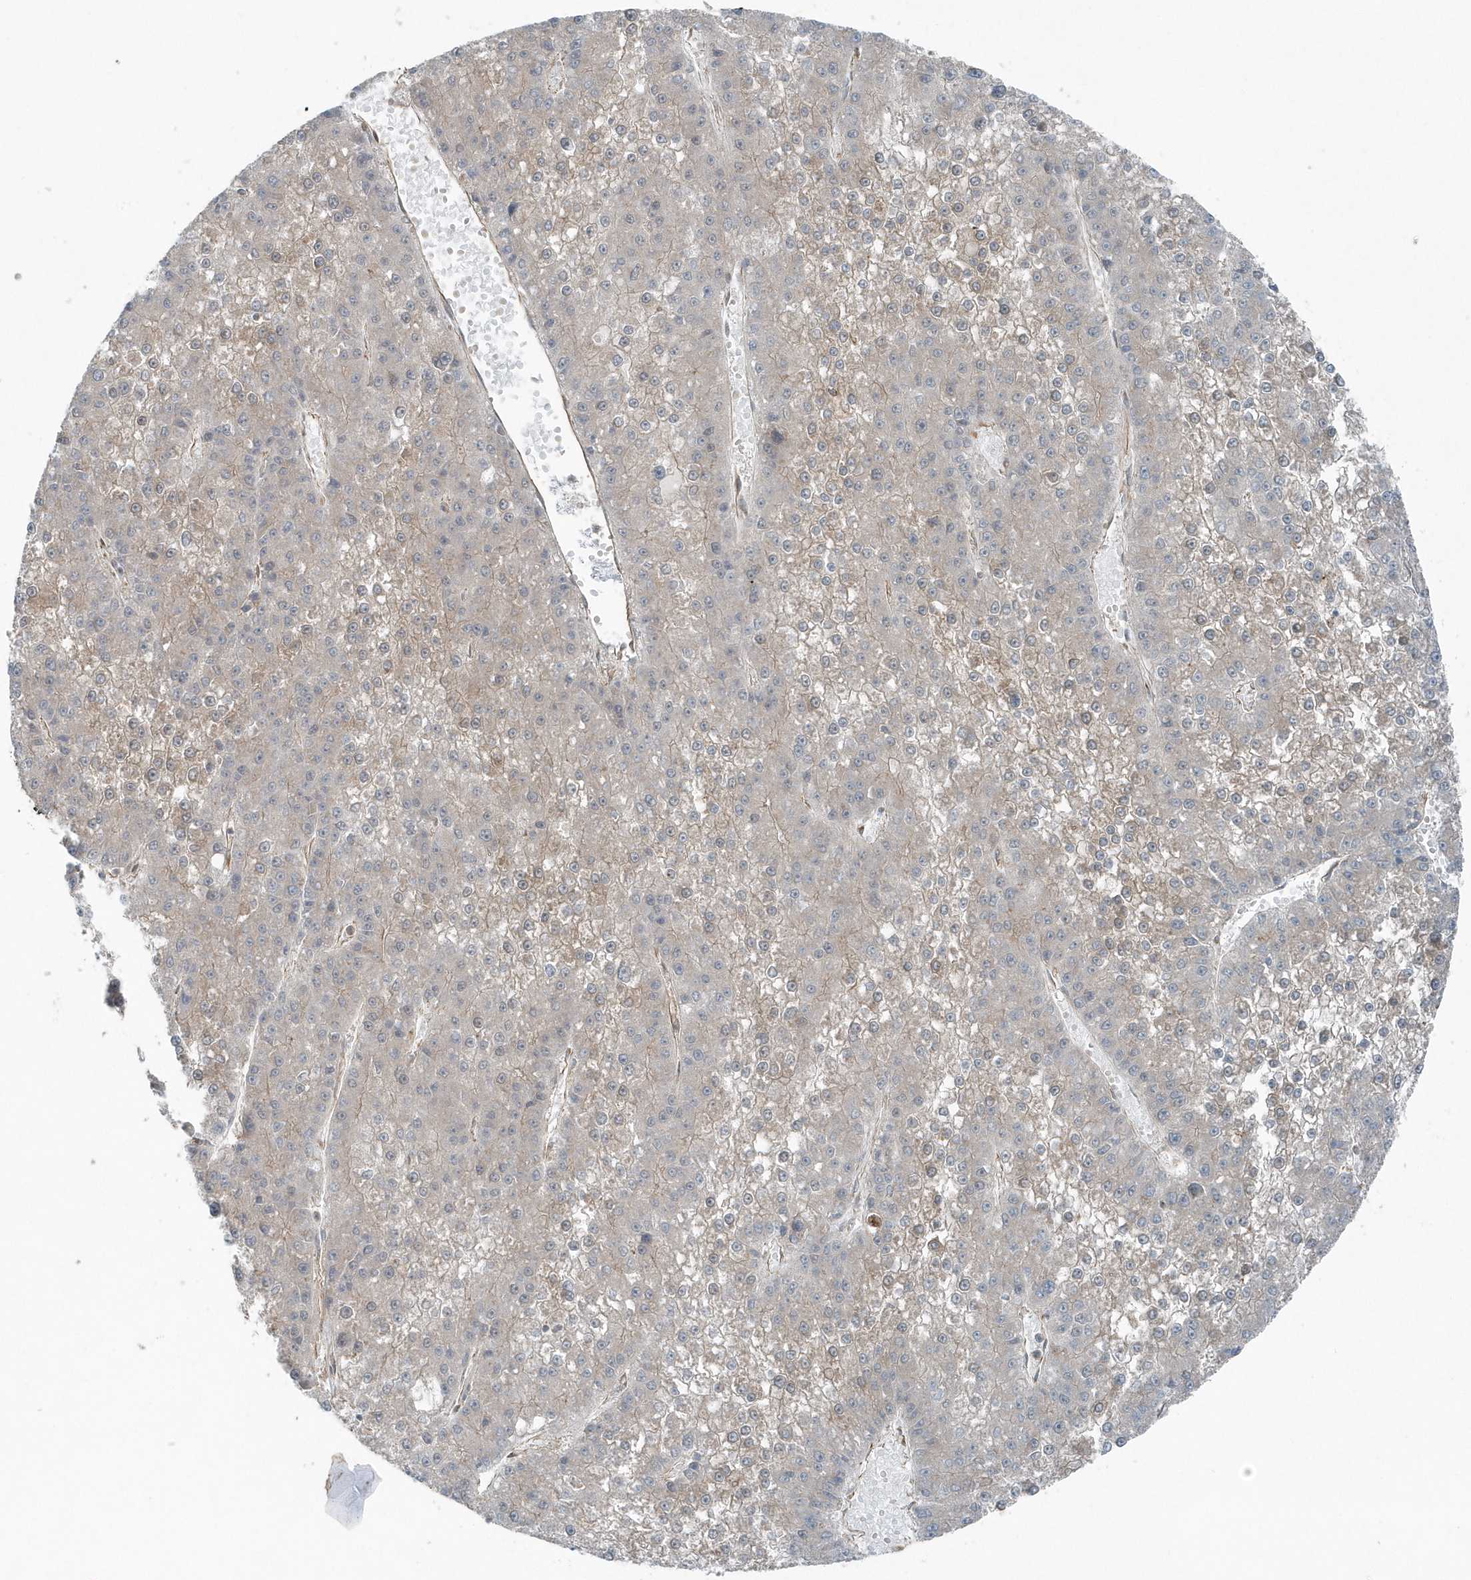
{"staining": {"intensity": "negative", "quantity": "none", "location": "none"}, "tissue": "liver cancer", "cell_type": "Tumor cells", "image_type": "cancer", "snomed": [{"axis": "morphology", "description": "Carcinoma, Hepatocellular, NOS"}, {"axis": "topography", "description": "Liver"}], "caption": "Immunohistochemical staining of liver cancer demonstrates no significant expression in tumor cells.", "gene": "GCC2", "patient": {"sex": "female", "age": 73}}